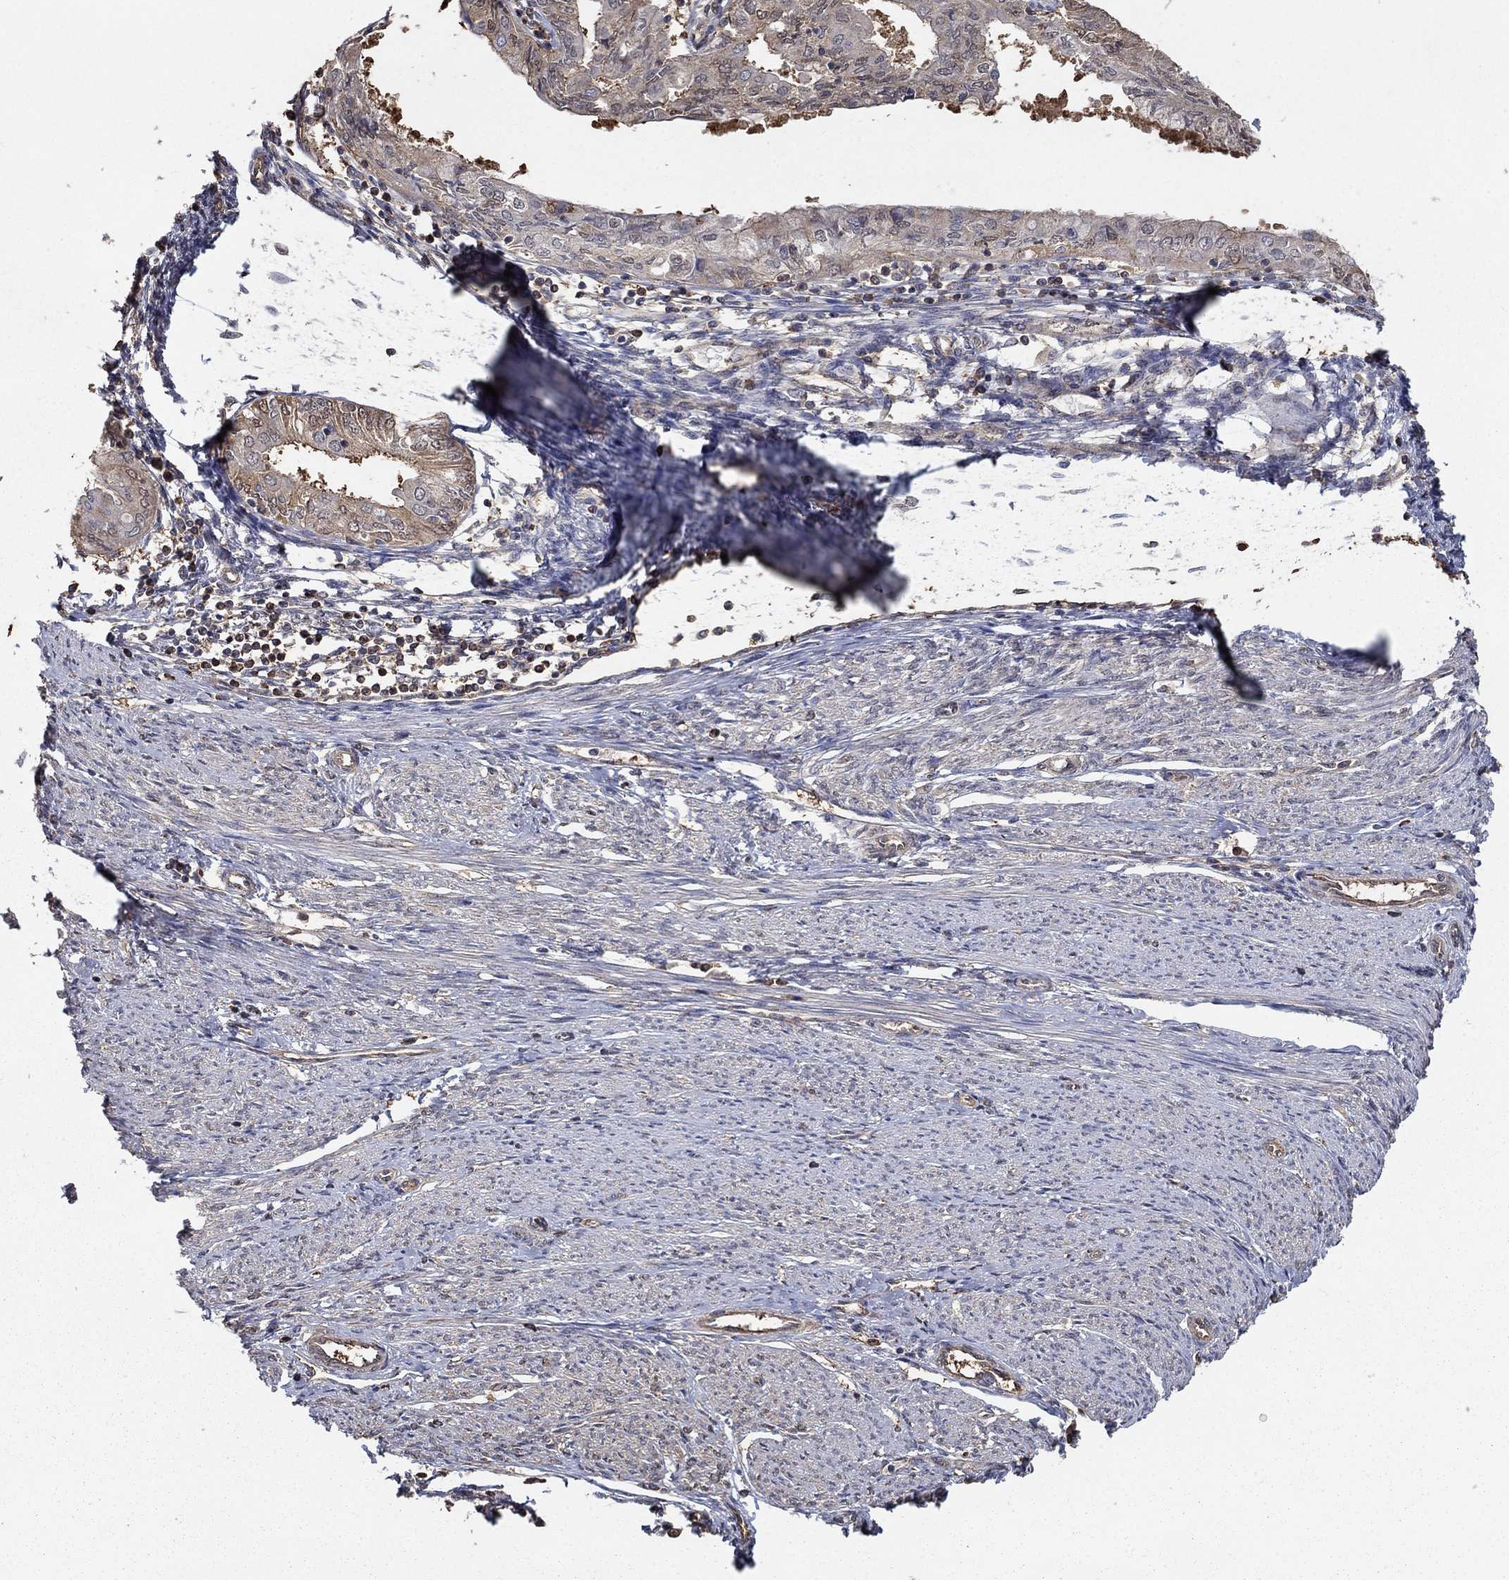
{"staining": {"intensity": "weak", "quantity": "25%-75%", "location": "cytoplasmic/membranous"}, "tissue": "endometrial cancer", "cell_type": "Tumor cells", "image_type": "cancer", "snomed": [{"axis": "morphology", "description": "Adenocarcinoma, NOS"}, {"axis": "topography", "description": "Endometrium"}], "caption": "A high-resolution micrograph shows immunohistochemistry staining of endometrial cancer (adenocarcinoma), which exhibits weak cytoplasmic/membranous staining in approximately 25%-75% of tumor cells.", "gene": "RNF114", "patient": {"sex": "female", "age": 68}}